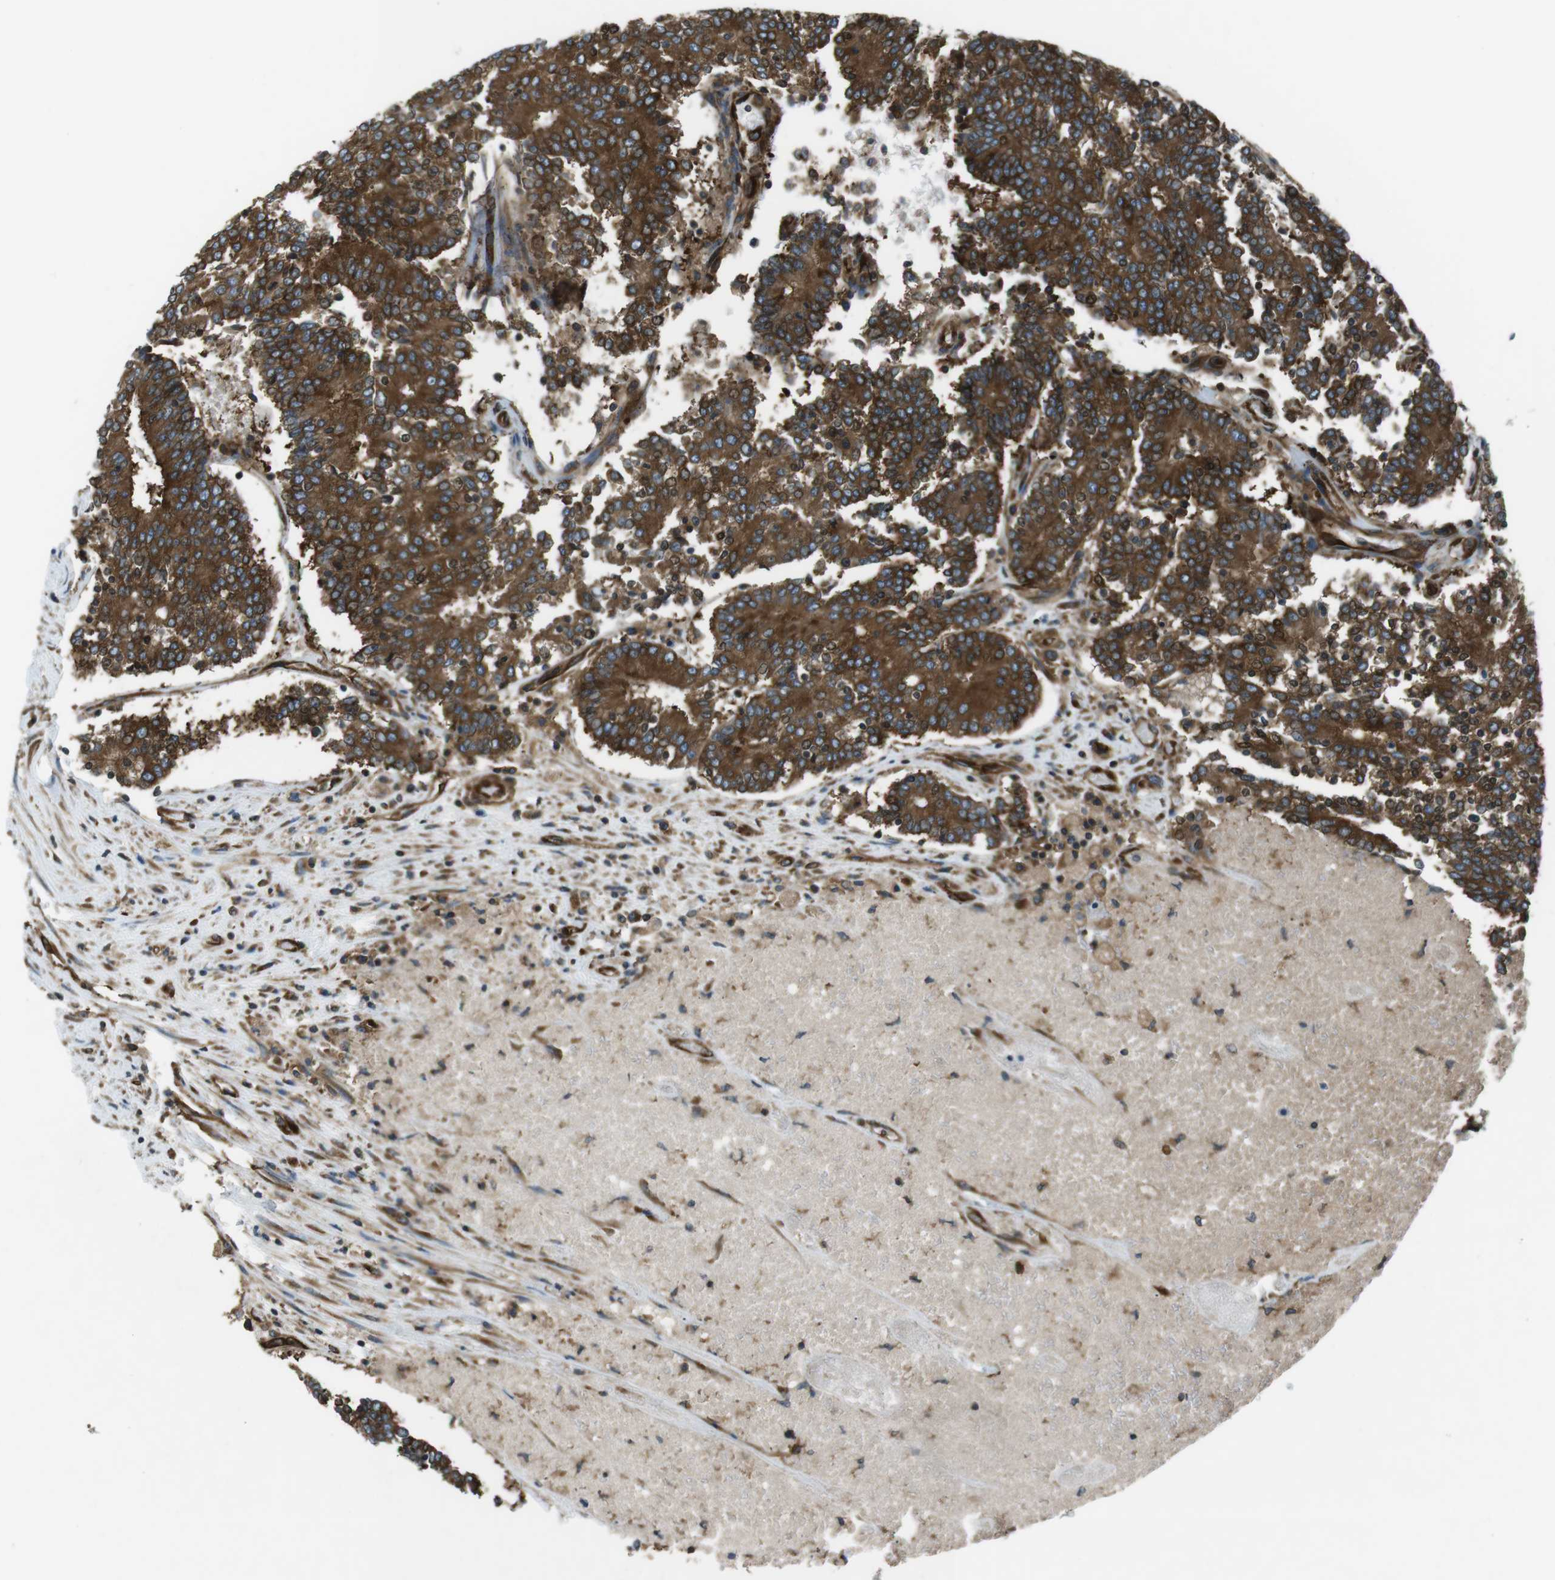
{"staining": {"intensity": "strong", "quantity": ">75%", "location": "cytoplasmic/membranous"}, "tissue": "prostate cancer", "cell_type": "Tumor cells", "image_type": "cancer", "snomed": [{"axis": "morphology", "description": "Normal tissue, NOS"}, {"axis": "morphology", "description": "Adenocarcinoma, High grade"}, {"axis": "topography", "description": "Prostate"}, {"axis": "topography", "description": "Seminal veicle"}], "caption": "A histopathology image showing strong cytoplasmic/membranous expression in about >75% of tumor cells in prostate adenocarcinoma (high-grade), as visualized by brown immunohistochemical staining.", "gene": "KTN1", "patient": {"sex": "male", "age": 55}}